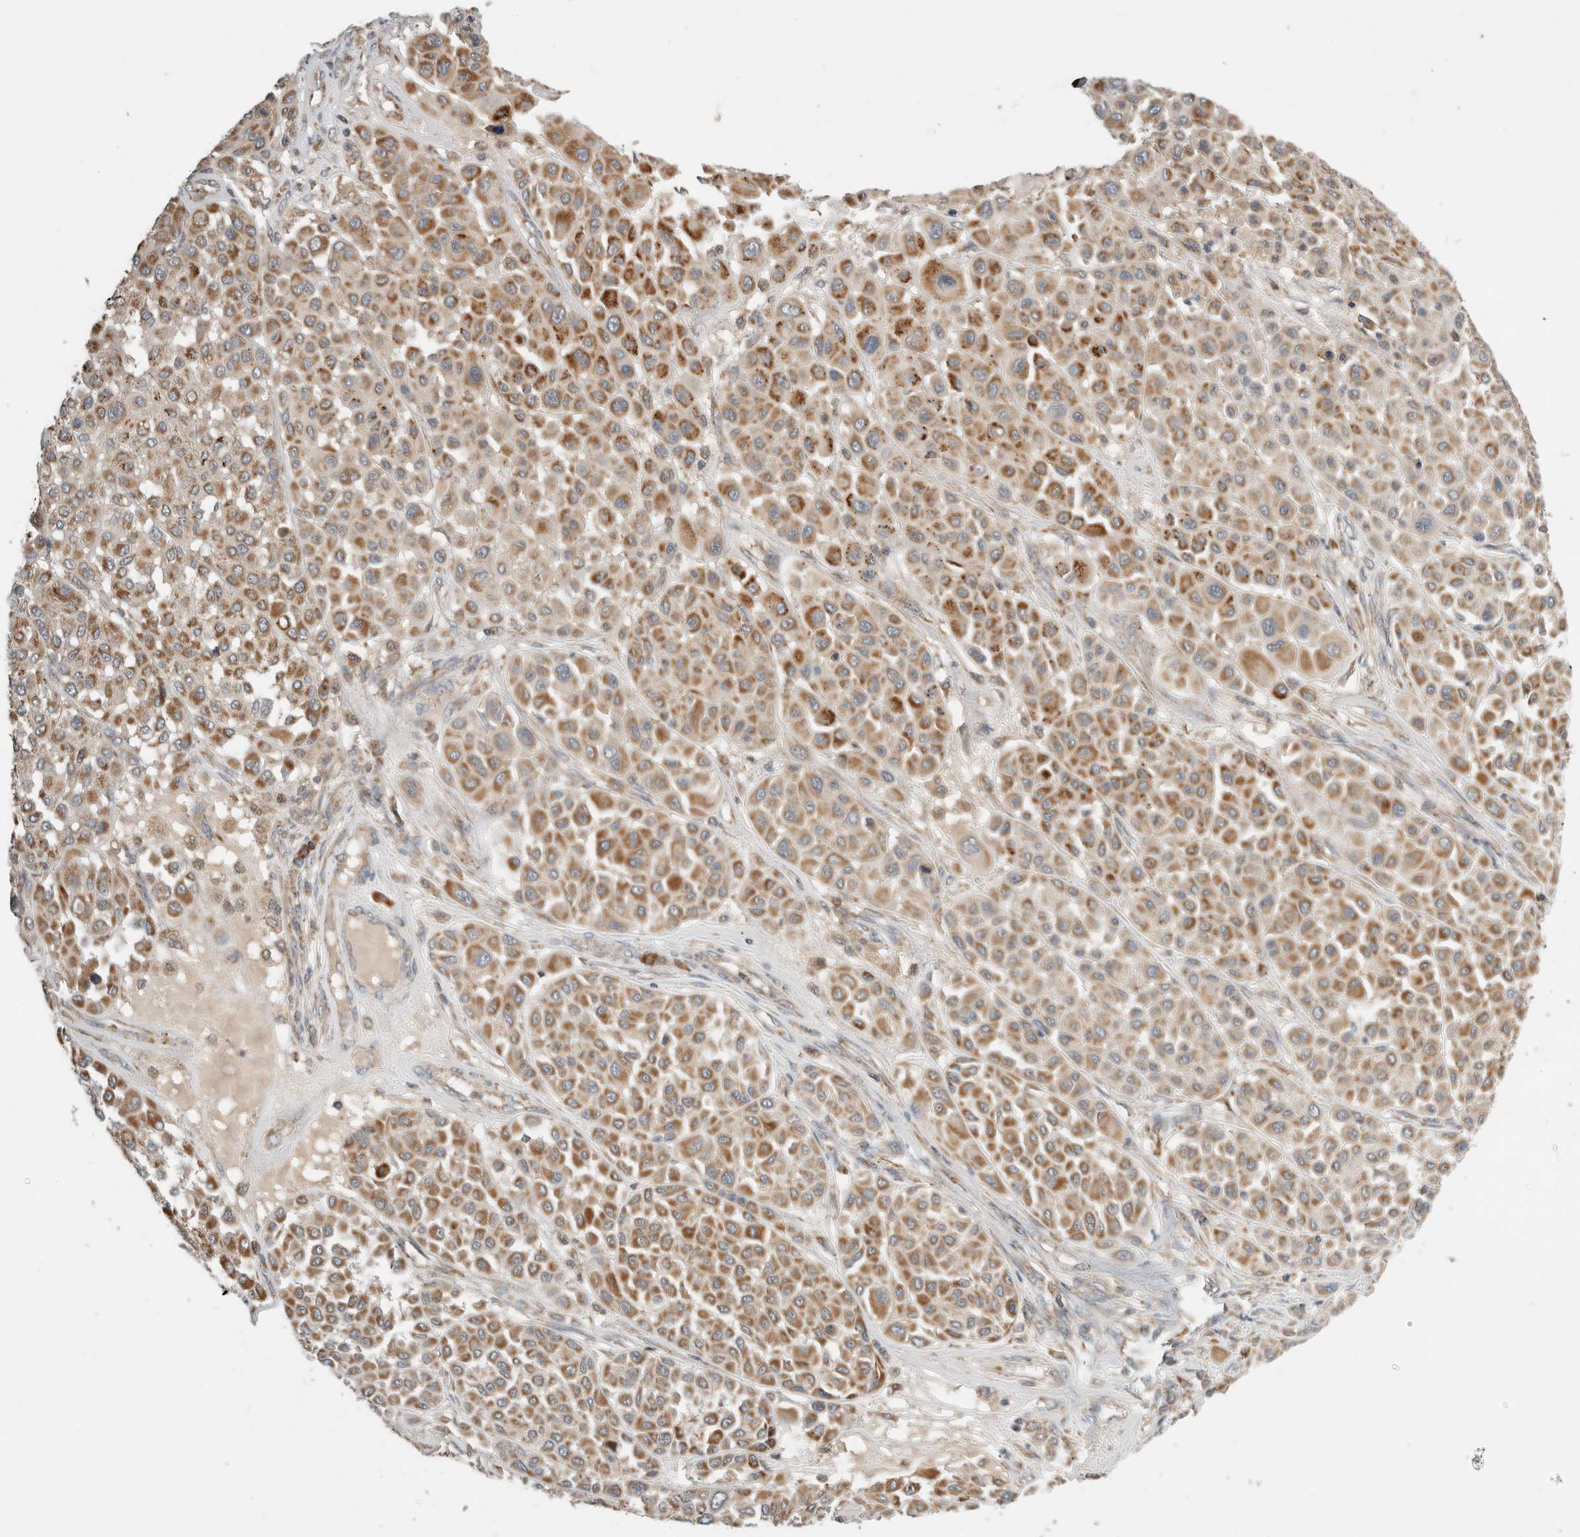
{"staining": {"intensity": "moderate", "quantity": ">75%", "location": "cytoplasmic/membranous"}, "tissue": "melanoma", "cell_type": "Tumor cells", "image_type": "cancer", "snomed": [{"axis": "morphology", "description": "Malignant melanoma, Metastatic site"}, {"axis": "topography", "description": "Soft tissue"}], "caption": "The immunohistochemical stain shows moderate cytoplasmic/membranous expression in tumor cells of melanoma tissue.", "gene": "AMPD1", "patient": {"sex": "male", "age": 41}}